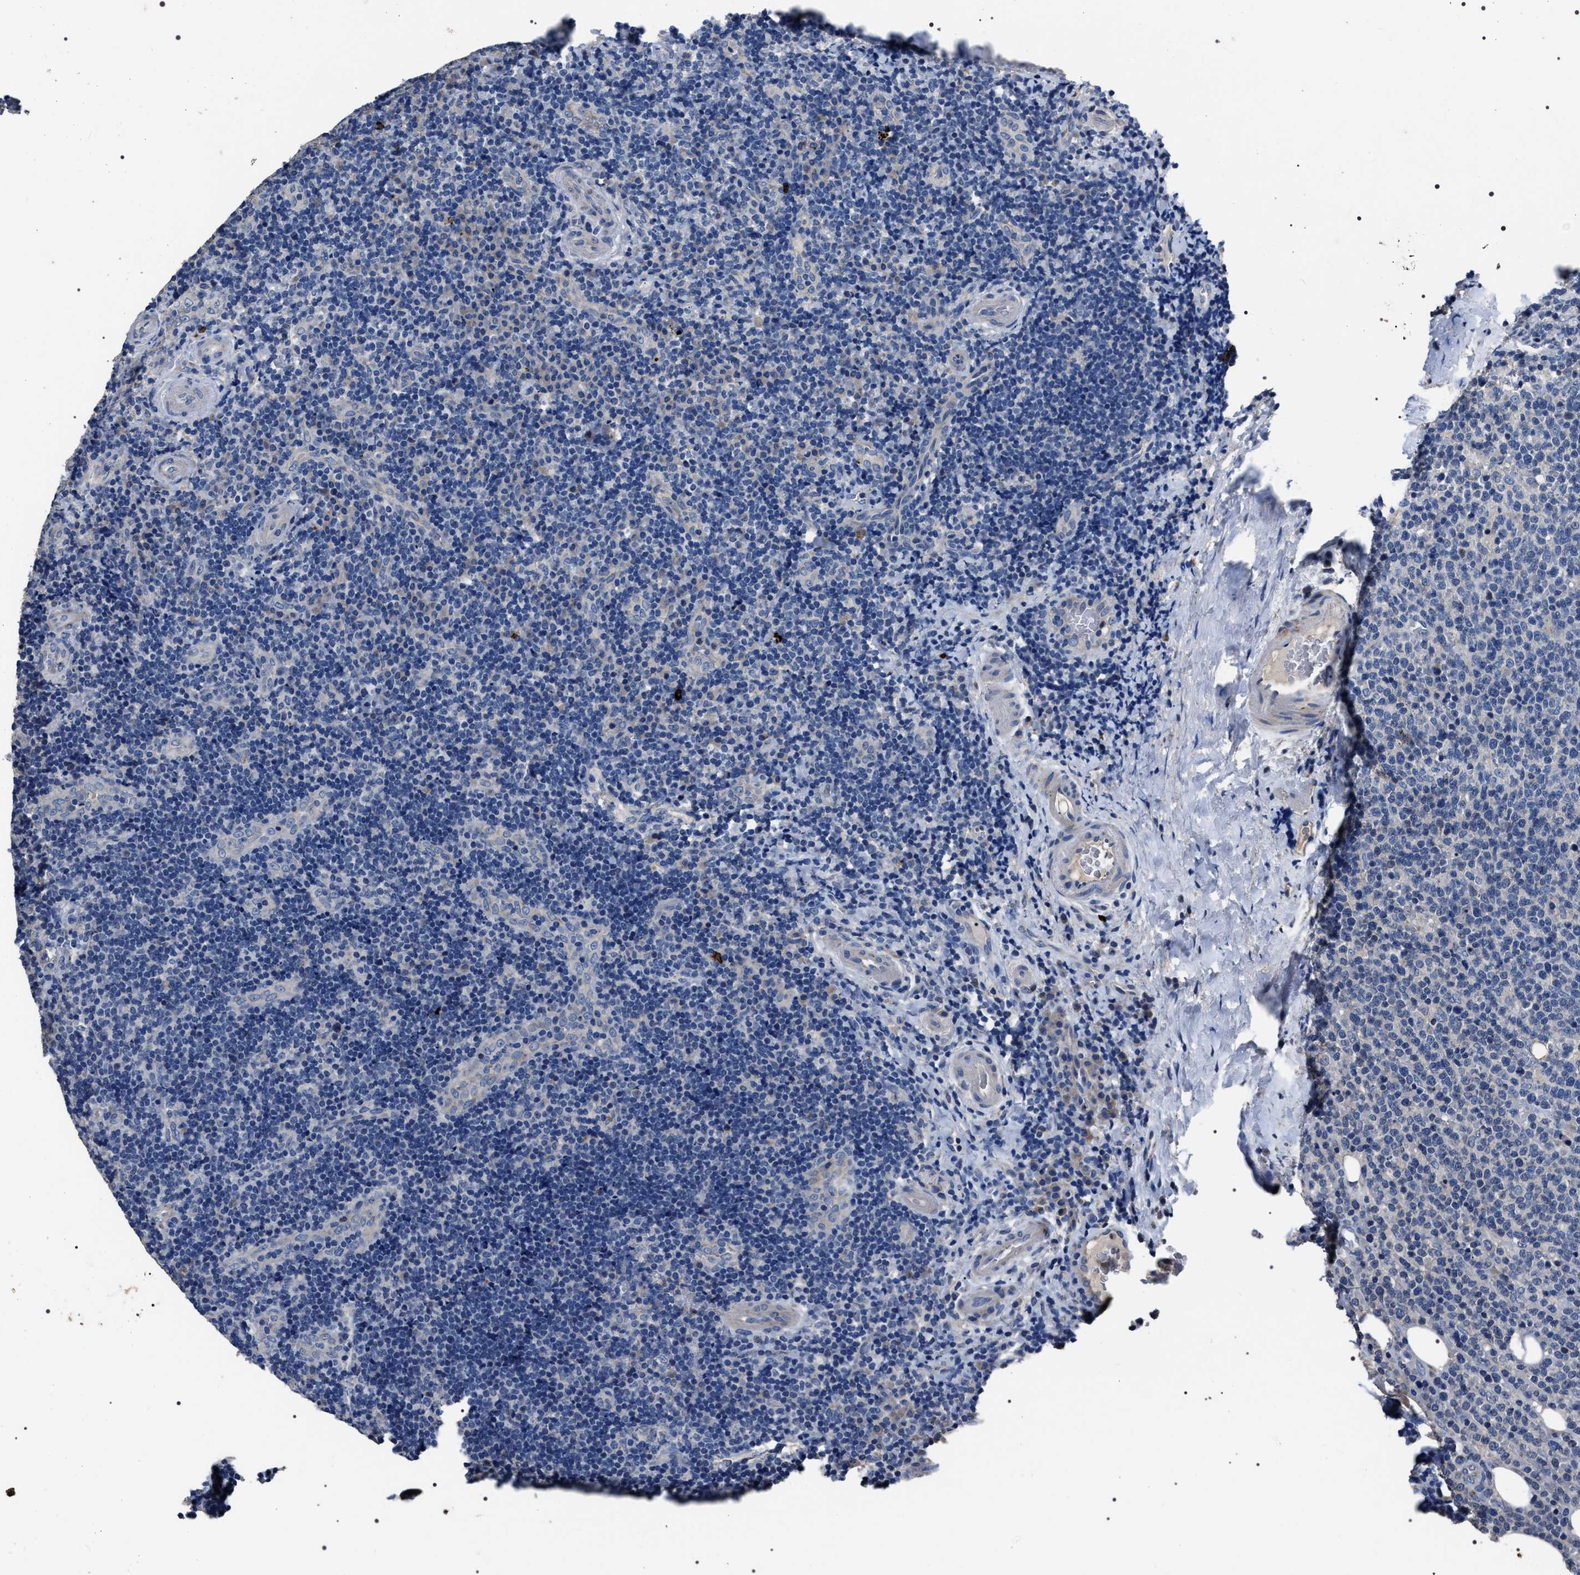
{"staining": {"intensity": "negative", "quantity": "none", "location": "none"}, "tissue": "lymphoma", "cell_type": "Tumor cells", "image_type": "cancer", "snomed": [{"axis": "morphology", "description": "Malignant lymphoma, non-Hodgkin's type, High grade"}, {"axis": "topography", "description": "Tonsil"}], "caption": "Protein analysis of malignant lymphoma, non-Hodgkin's type (high-grade) displays no significant expression in tumor cells.", "gene": "TRIM54", "patient": {"sex": "female", "age": 36}}